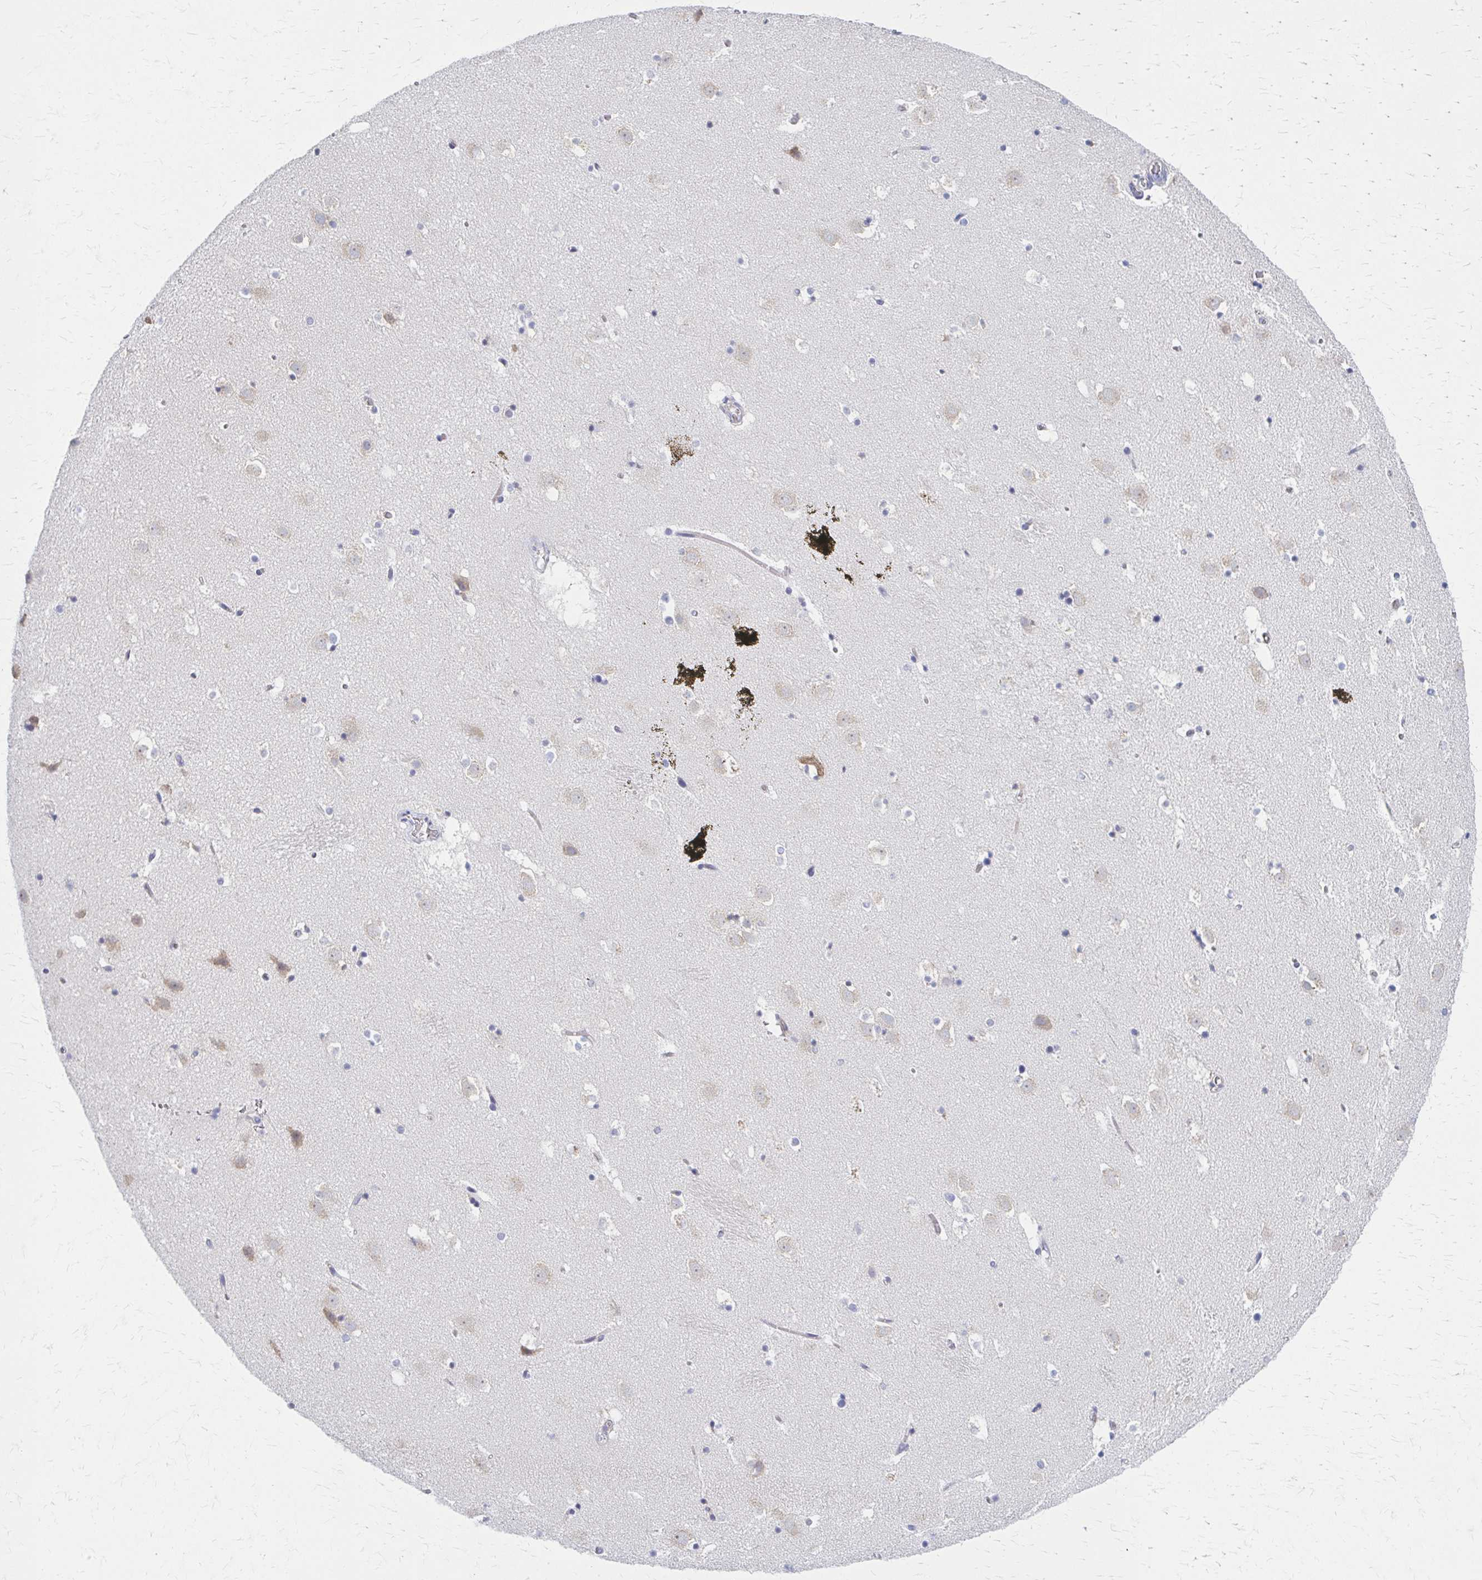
{"staining": {"intensity": "negative", "quantity": "none", "location": "none"}, "tissue": "caudate", "cell_type": "Glial cells", "image_type": "normal", "snomed": [{"axis": "morphology", "description": "Normal tissue, NOS"}, {"axis": "topography", "description": "Lateral ventricle wall"}], "caption": "Immunohistochemistry (IHC) histopathology image of benign human caudate stained for a protein (brown), which reveals no expression in glial cells.", "gene": "RPL27A", "patient": {"sex": "male", "age": 37}}